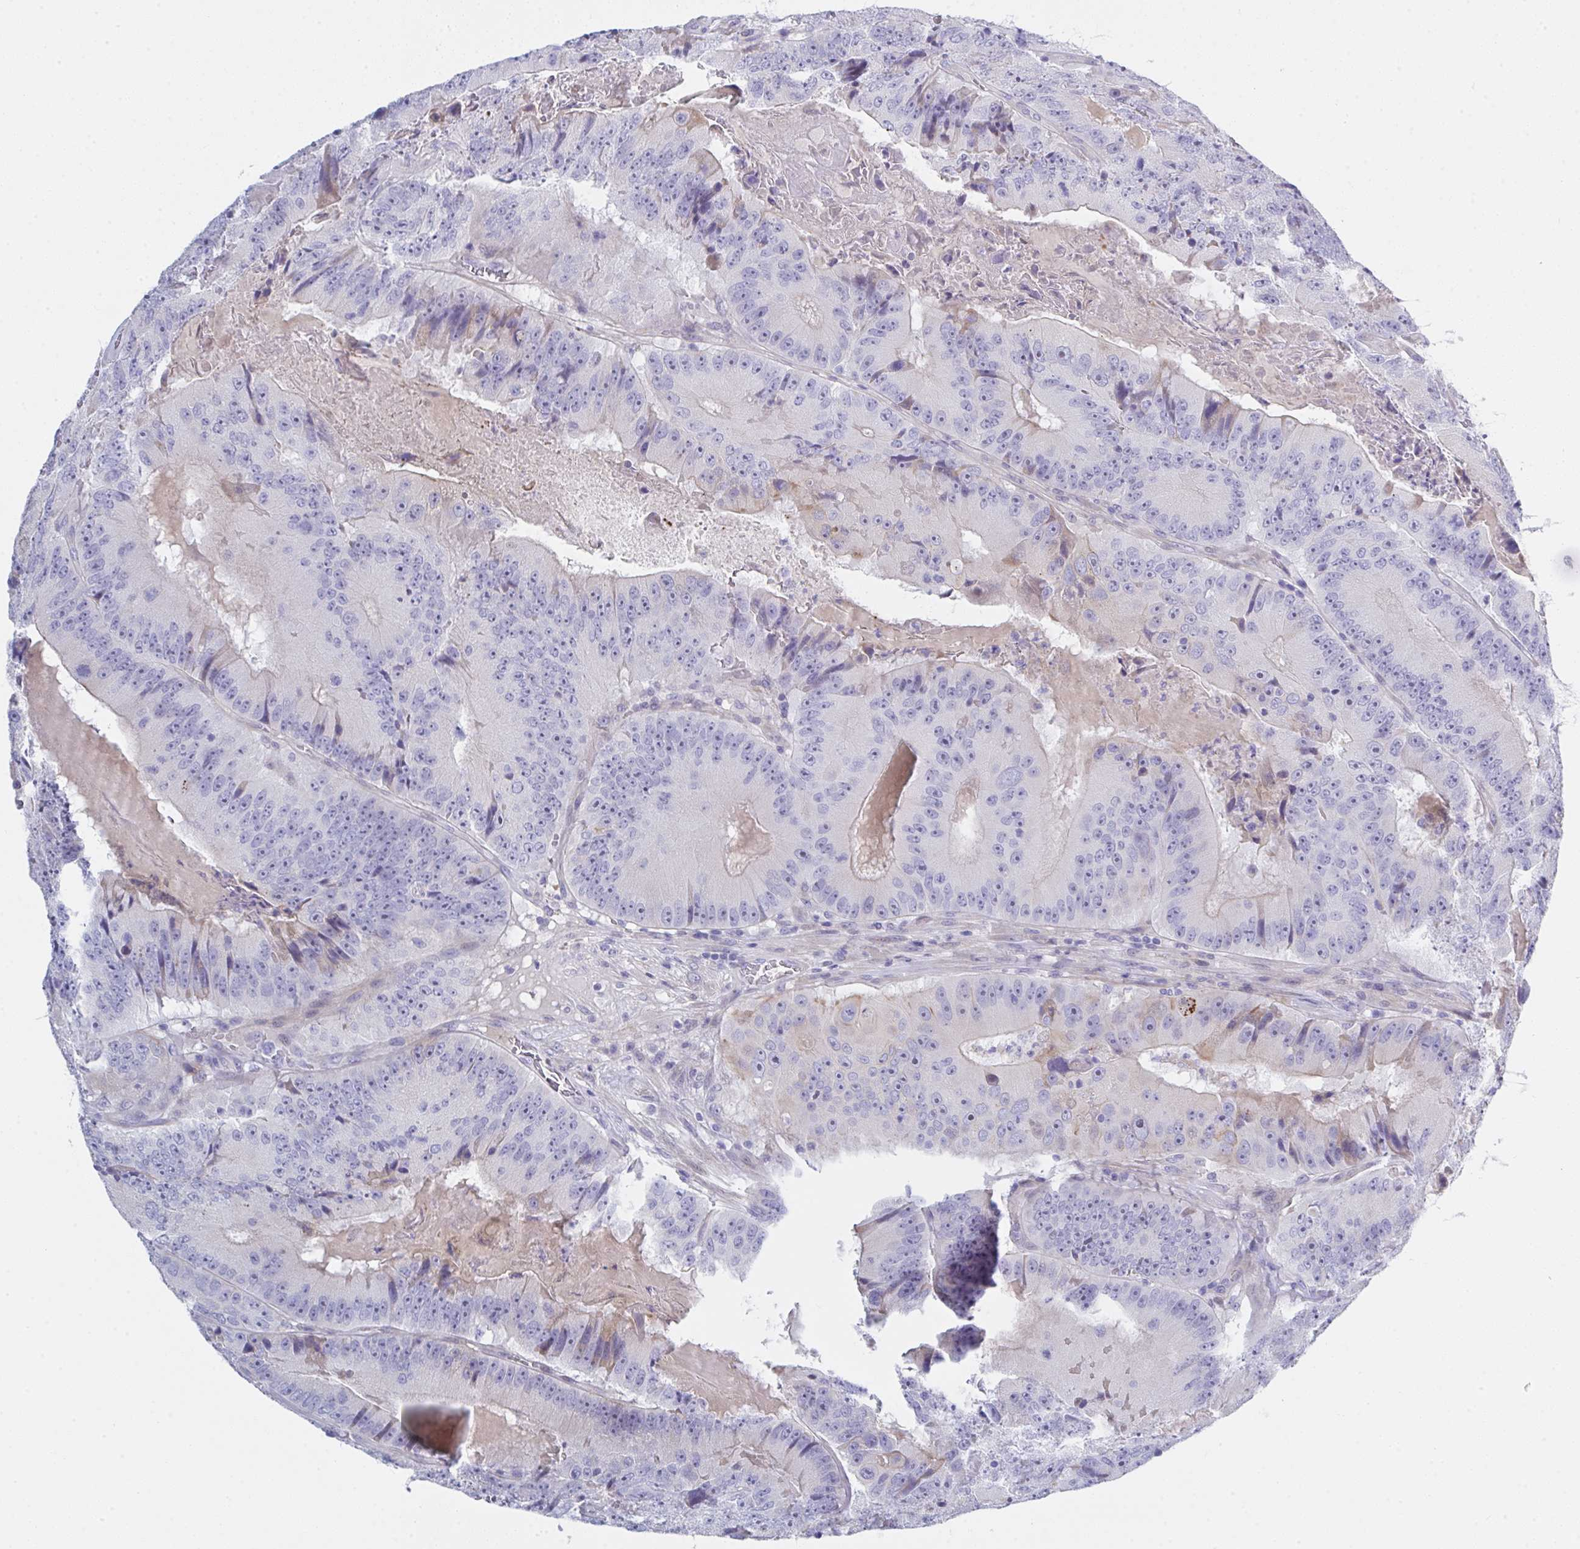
{"staining": {"intensity": "negative", "quantity": "none", "location": "none"}, "tissue": "colorectal cancer", "cell_type": "Tumor cells", "image_type": "cancer", "snomed": [{"axis": "morphology", "description": "Adenocarcinoma, NOS"}, {"axis": "topography", "description": "Colon"}], "caption": "Immunohistochemistry image of human adenocarcinoma (colorectal) stained for a protein (brown), which displays no expression in tumor cells.", "gene": "FBXO47", "patient": {"sex": "female", "age": 86}}